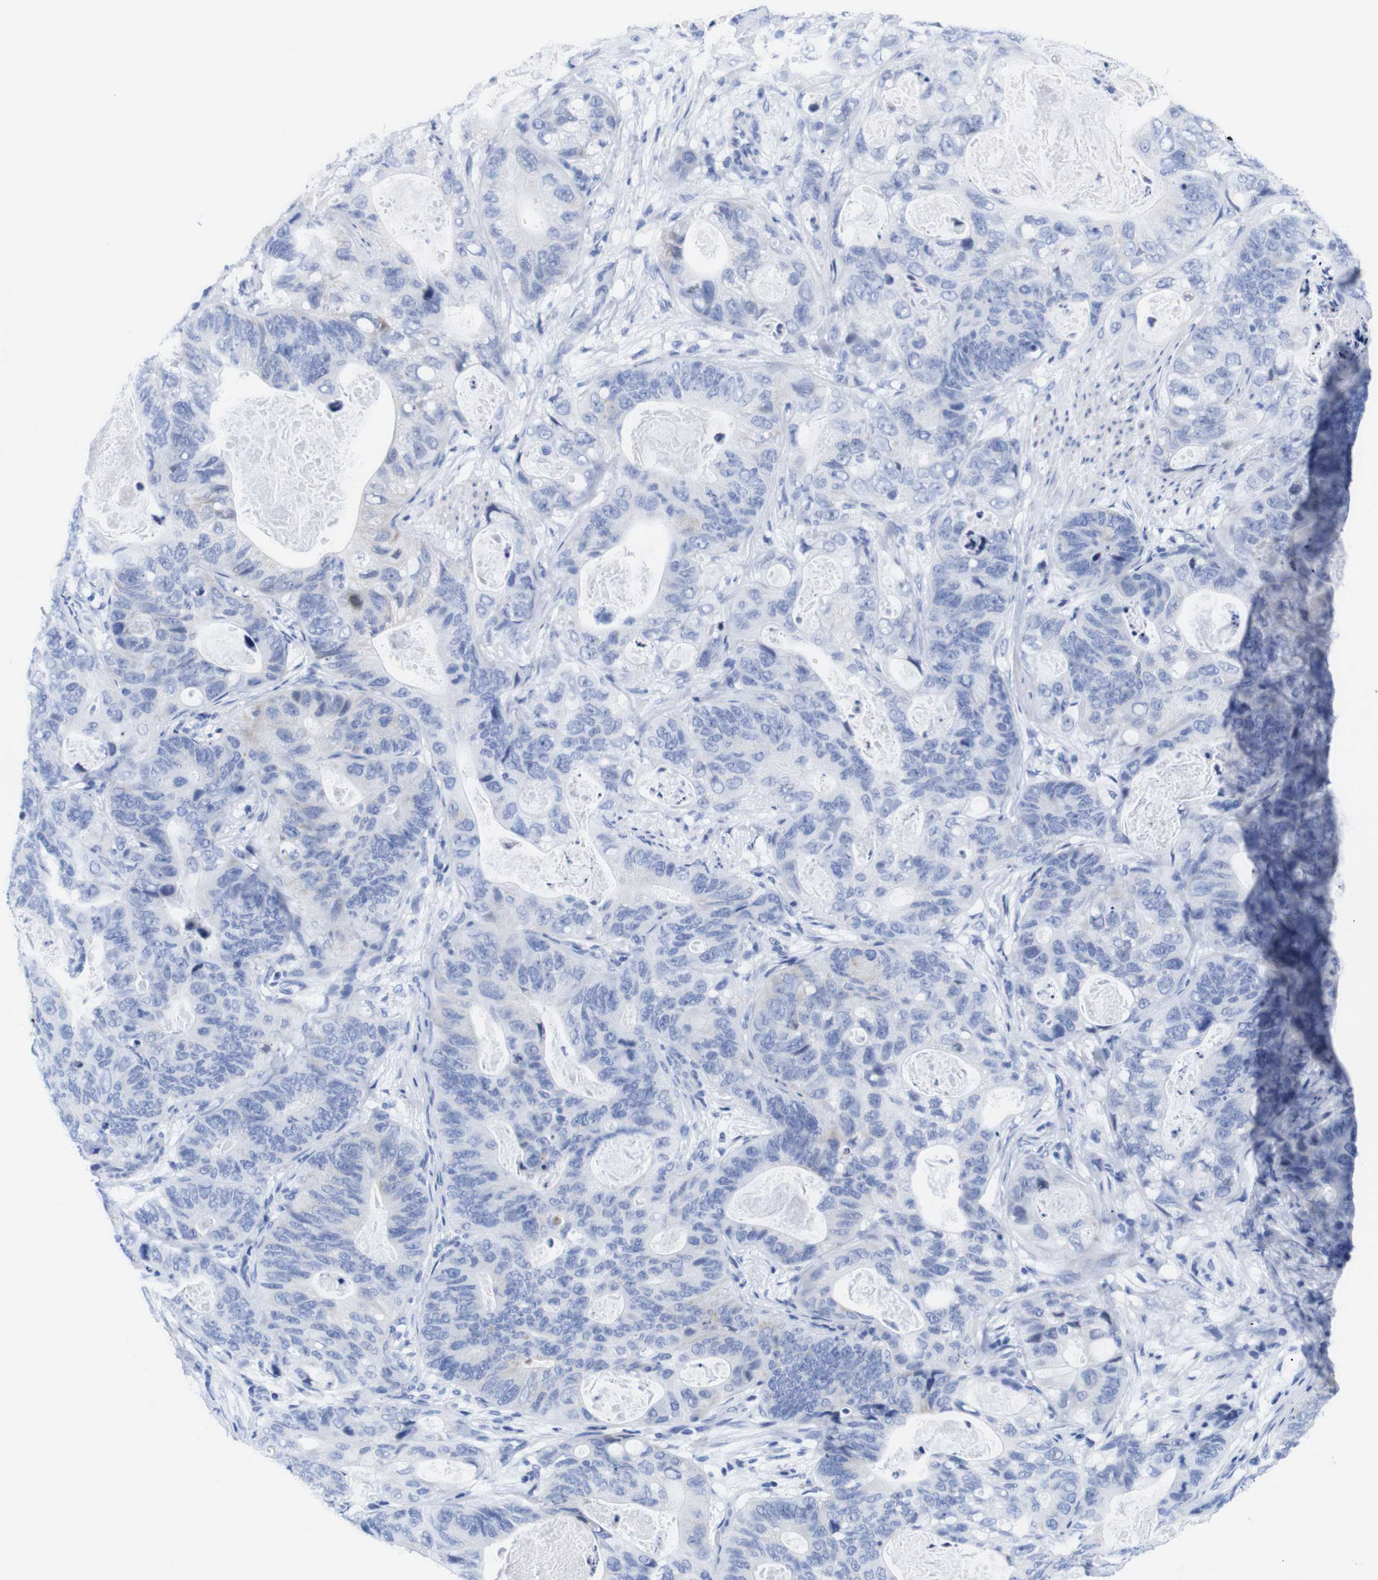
{"staining": {"intensity": "negative", "quantity": "none", "location": "none"}, "tissue": "stomach cancer", "cell_type": "Tumor cells", "image_type": "cancer", "snomed": [{"axis": "morphology", "description": "Adenocarcinoma, NOS"}, {"axis": "topography", "description": "Stomach"}], "caption": "This is an IHC micrograph of stomach cancer. There is no expression in tumor cells.", "gene": "LRRC55", "patient": {"sex": "female", "age": 89}}